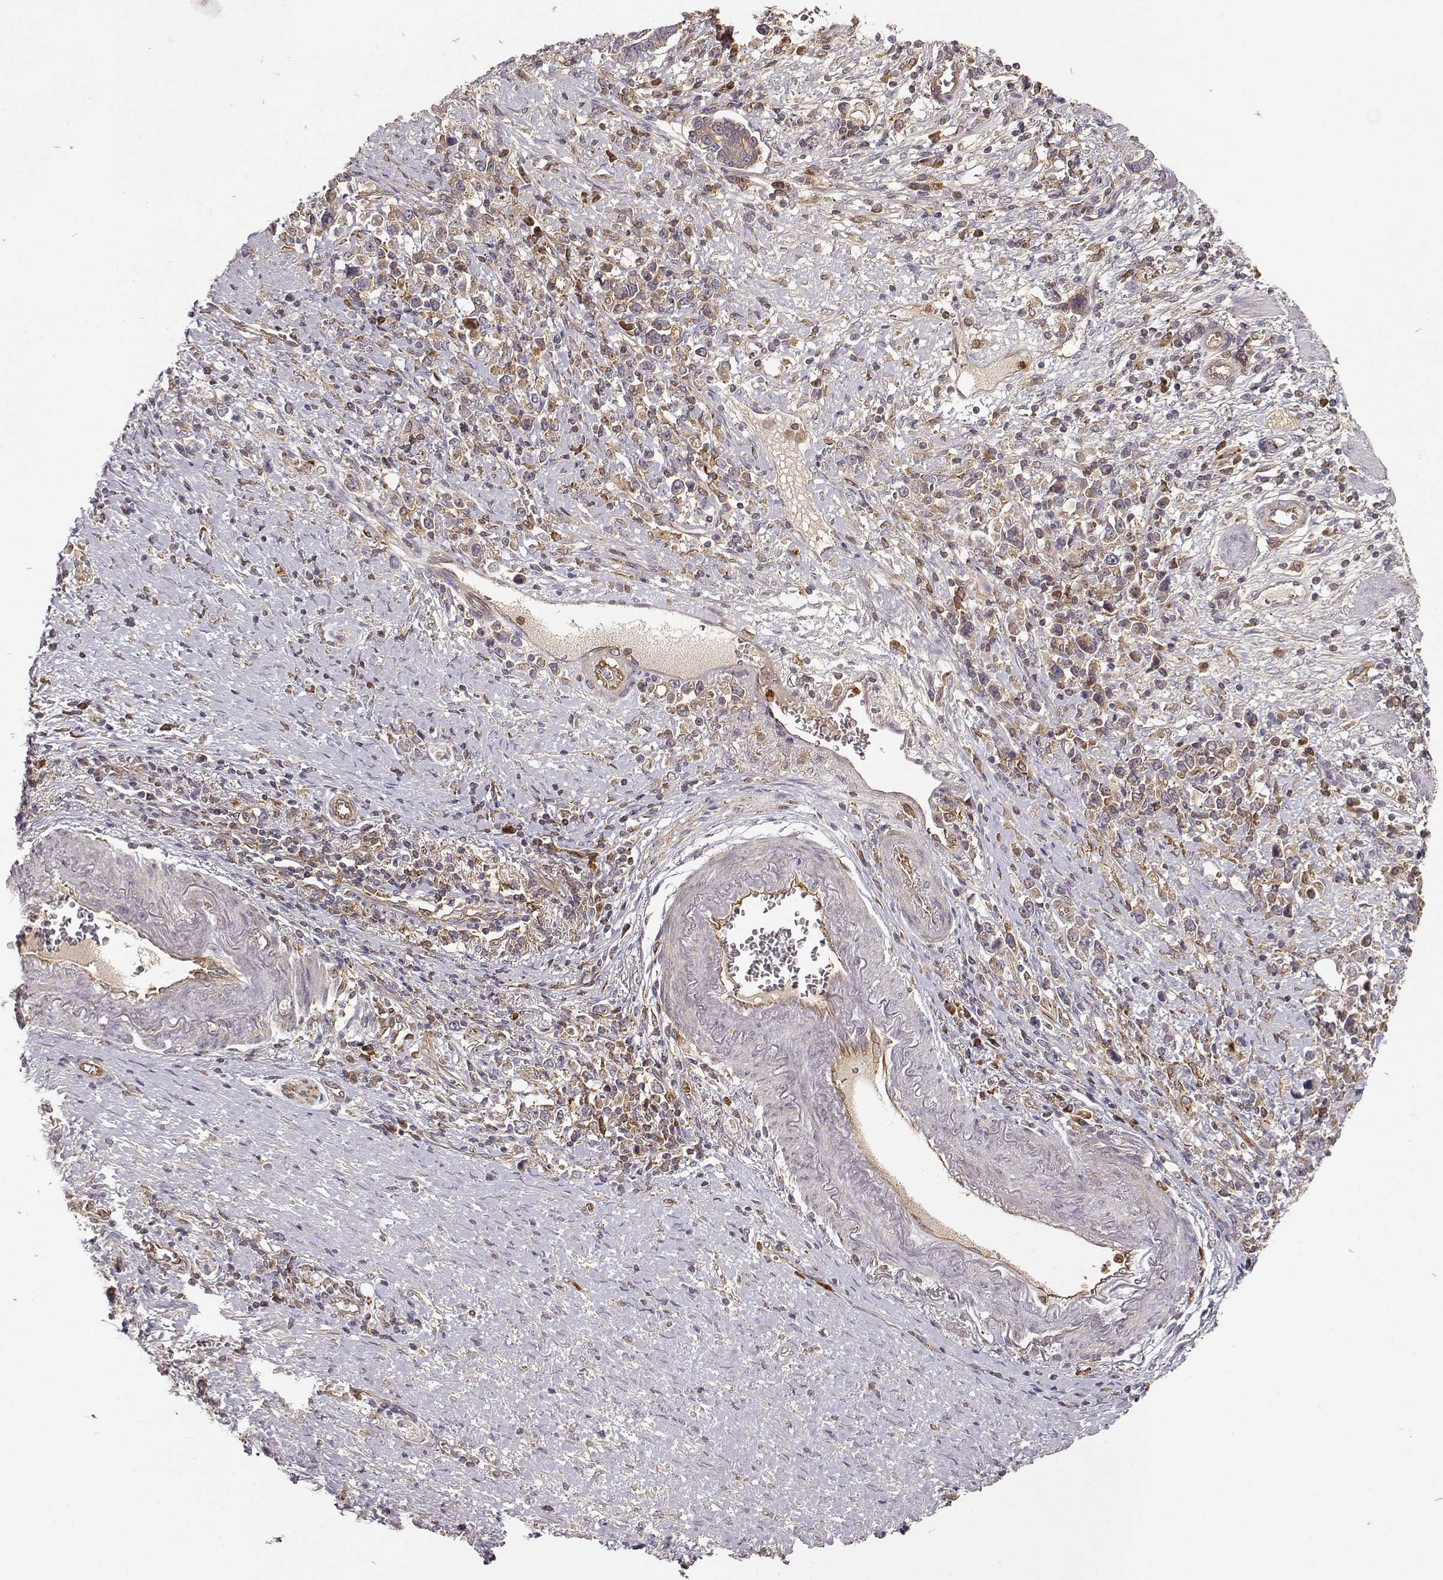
{"staining": {"intensity": "weak", "quantity": ">75%", "location": "cytoplasmic/membranous"}, "tissue": "stomach cancer", "cell_type": "Tumor cells", "image_type": "cancer", "snomed": [{"axis": "morphology", "description": "Adenocarcinoma, NOS"}, {"axis": "topography", "description": "Stomach"}], "caption": "A micrograph of human adenocarcinoma (stomach) stained for a protein reveals weak cytoplasmic/membranous brown staining in tumor cells.", "gene": "ARHGEF2", "patient": {"sex": "male", "age": 63}}